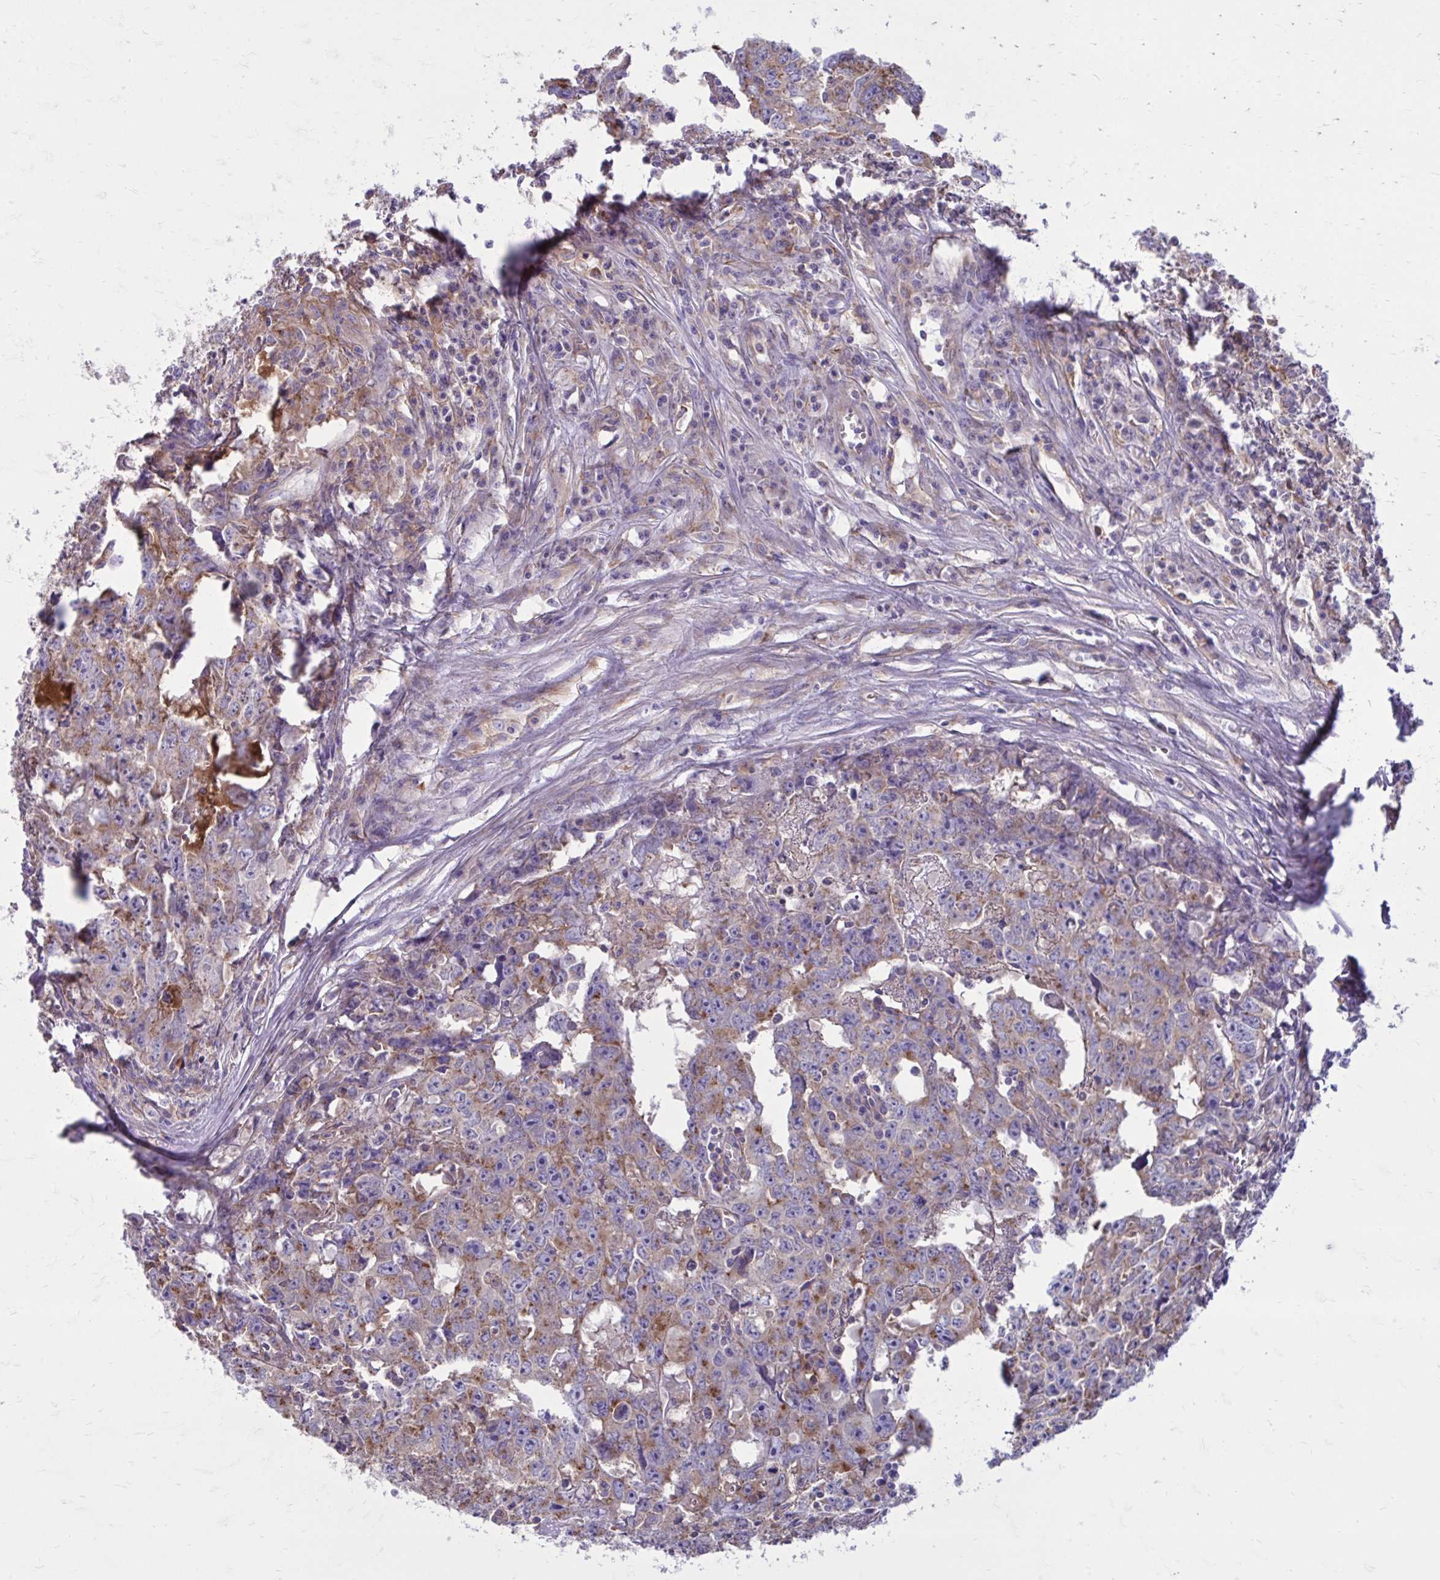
{"staining": {"intensity": "moderate", "quantity": "25%-75%", "location": "cytoplasmic/membranous"}, "tissue": "testis cancer", "cell_type": "Tumor cells", "image_type": "cancer", "snomed": [{"axis": "morphology", "description": "Carcinoma, Embryonal, NOS"}, {"axis": "topography", "description": "Testis"}], "caption": "Embryonal carcinoma (testis) tissue demonstrates moderate cytoplasmic/membranous positivity in approximately 25%-75% of tumor cells The staining was performed using DAB, with brown indicating positive protein expression. Nuclei are stained blue with hematoxylin.", "gene": "CLTA", "patient": {"sex": "male", "age": 22}}